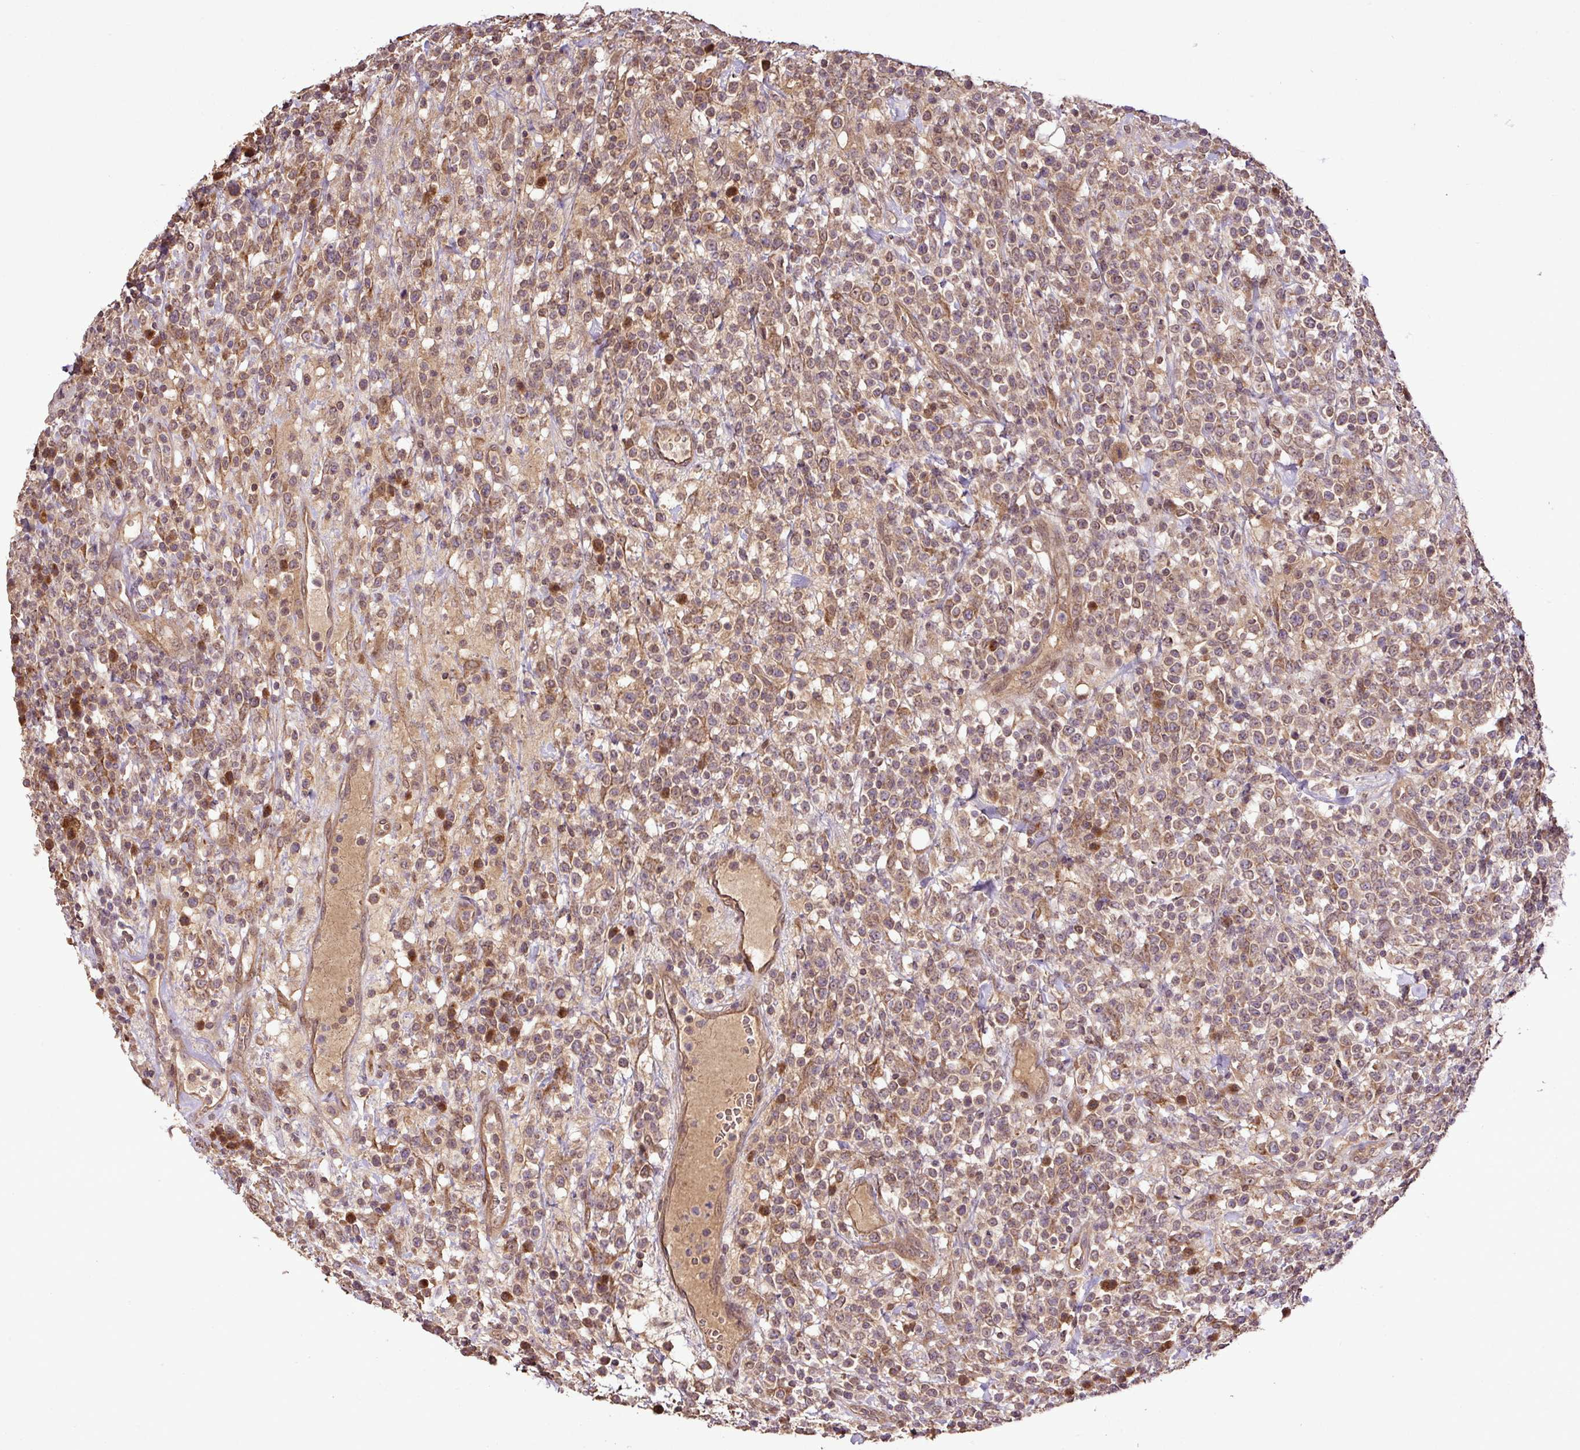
{"staining": {"intensity": "weak", "quantity": ">75%", "location": "nuclear"}, "tissue": "lymphoma", "cell_type": "Tumor cells", "image_type": "cancer", "snomed": [{"axis": "morphology", "description": "Malignant lymphoma, non-Hodgkin's type, High grade"}, {"axis": "topography", "description": "Colon"}], "caption": "Immunohistochemistry (IHC) of lymphoma exhibits low levels of weak nuclear expression in approximately >75% of tumor cells.", "gene": "FAIM", "patient": {"sex": "female", "age": 53}}